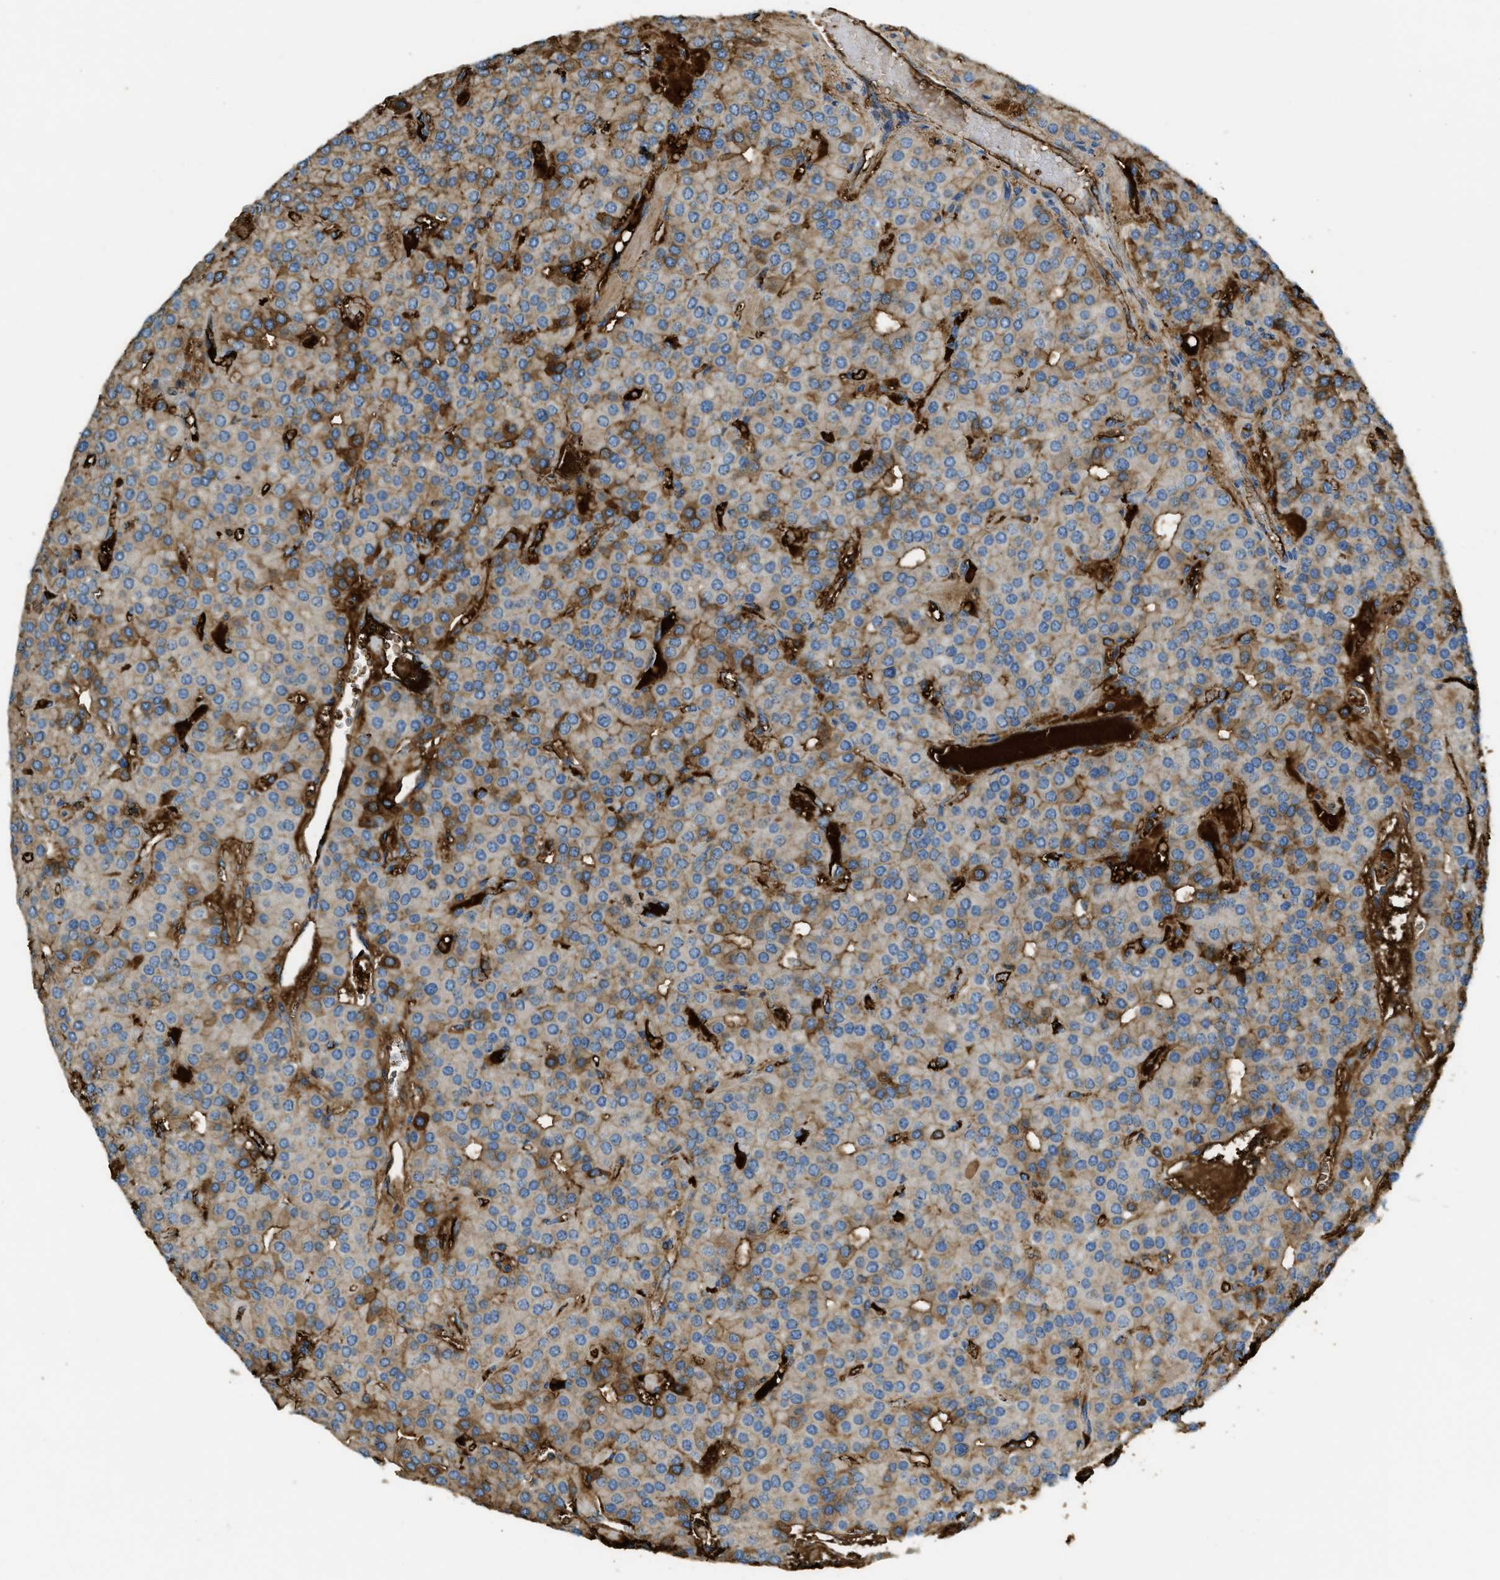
{"staining": {"intensity": "weak", "quantity": ">75%", "location": "cytoplasmic/membranous"}, "tissue": "parathyroid gland", "cell_type": "Glandular cells", "image_type": "normal", "snomed": [{"axis": "morphology", "description": "Normal tissue, NOS"}, {"axis": "morphology", "description": "Adenoma, NOS"}, {"axis": "topography", "description": "Parathyroid gland"}], "caption": "Immunohistochemical staining of unremarkable parathyroid gland displays weak cytoplasmic/membranous protein positivity in approximately >75% of glandular cells.", "gene": "PRTN3", "patient": {"sex": "female", "age": 86}}